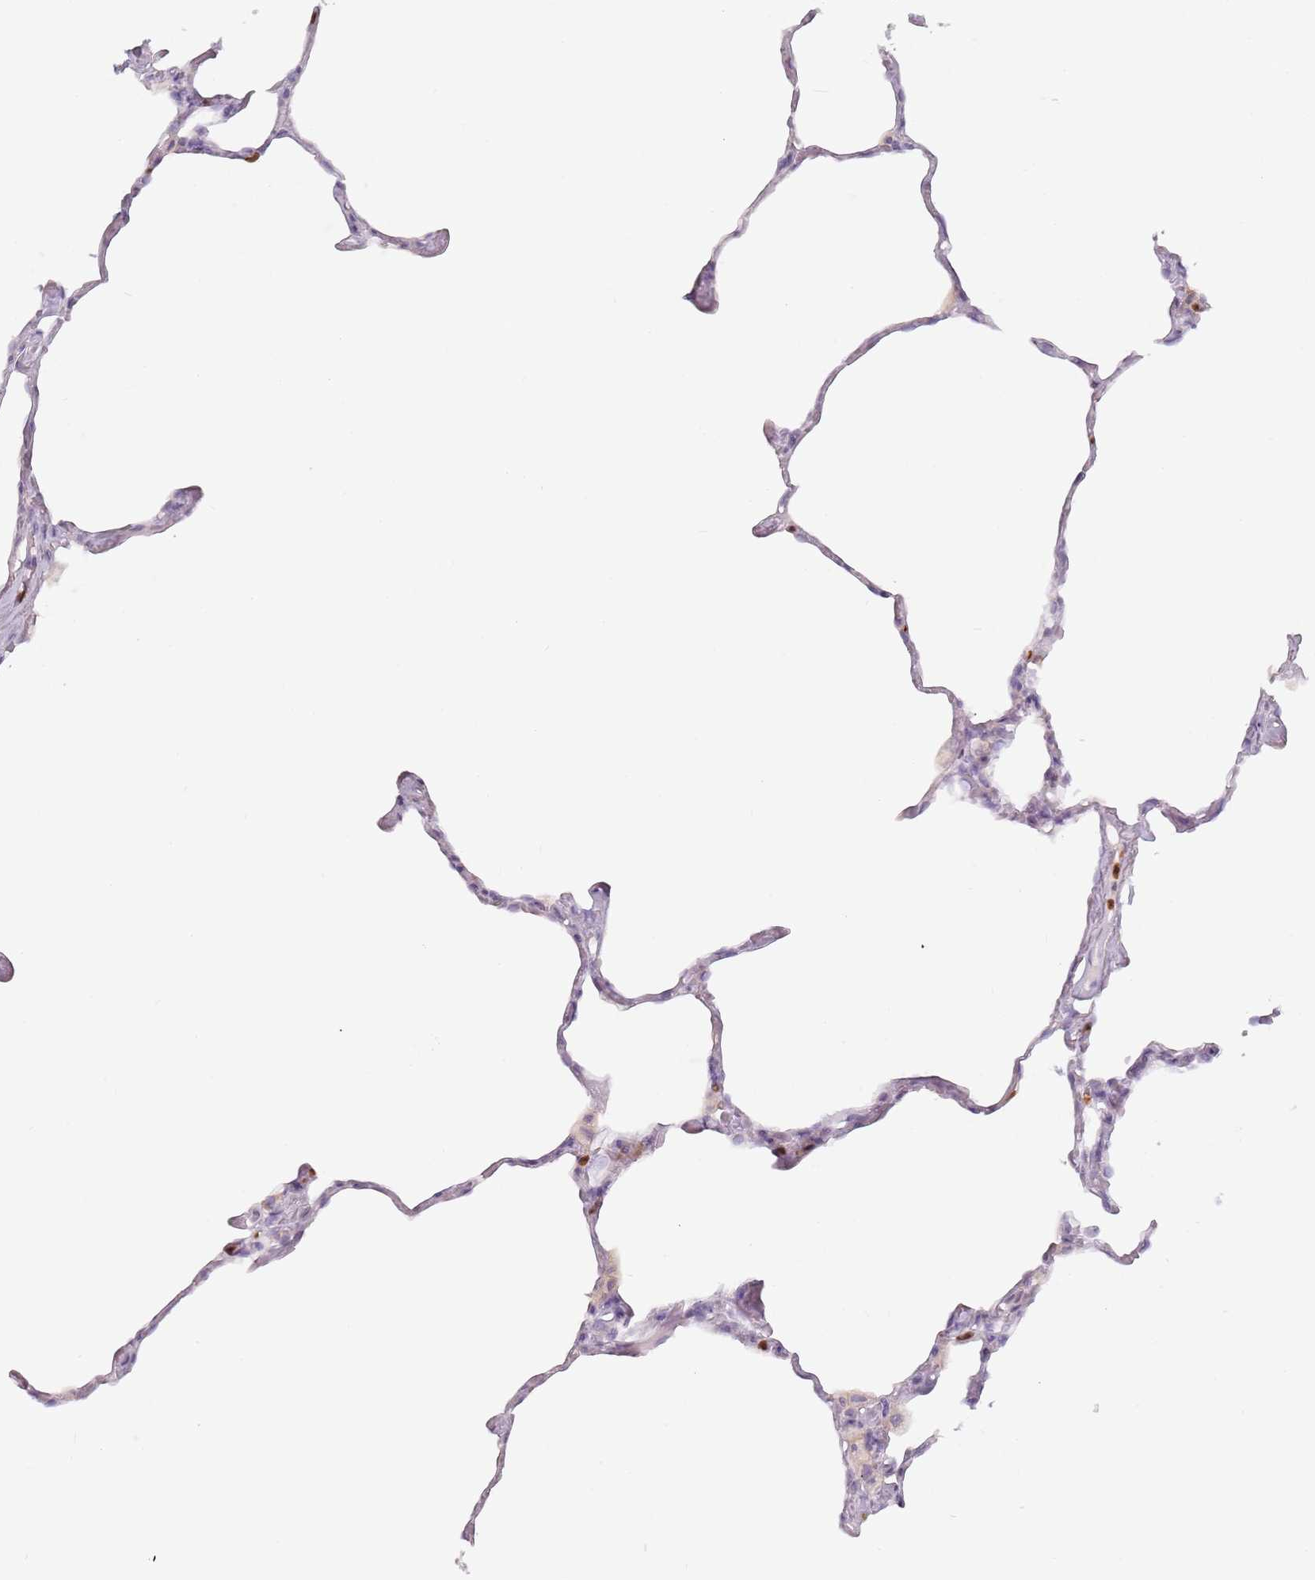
{"staining": {"intensity": "moderate", "quantity": "<25%", "location": "nuclear"}, "tissue": "lung", "cell_type": "Alveolar cells", "image_type": "normal", "snomed": [{"axis": "morphology", "description": "Normal tissue, NOS"}, {"axis": "topography", "description": "Lung"}], "caption": "A low amount of moderate nuclear expression is seen in about <25% of alveolar cells in unremarkable lung. Immunohistochemistry stains the protein of interest in brown and the nuclei are stained blue.", "gene": "ZNF584", "patient": {"sex": "male", "age": 65}}